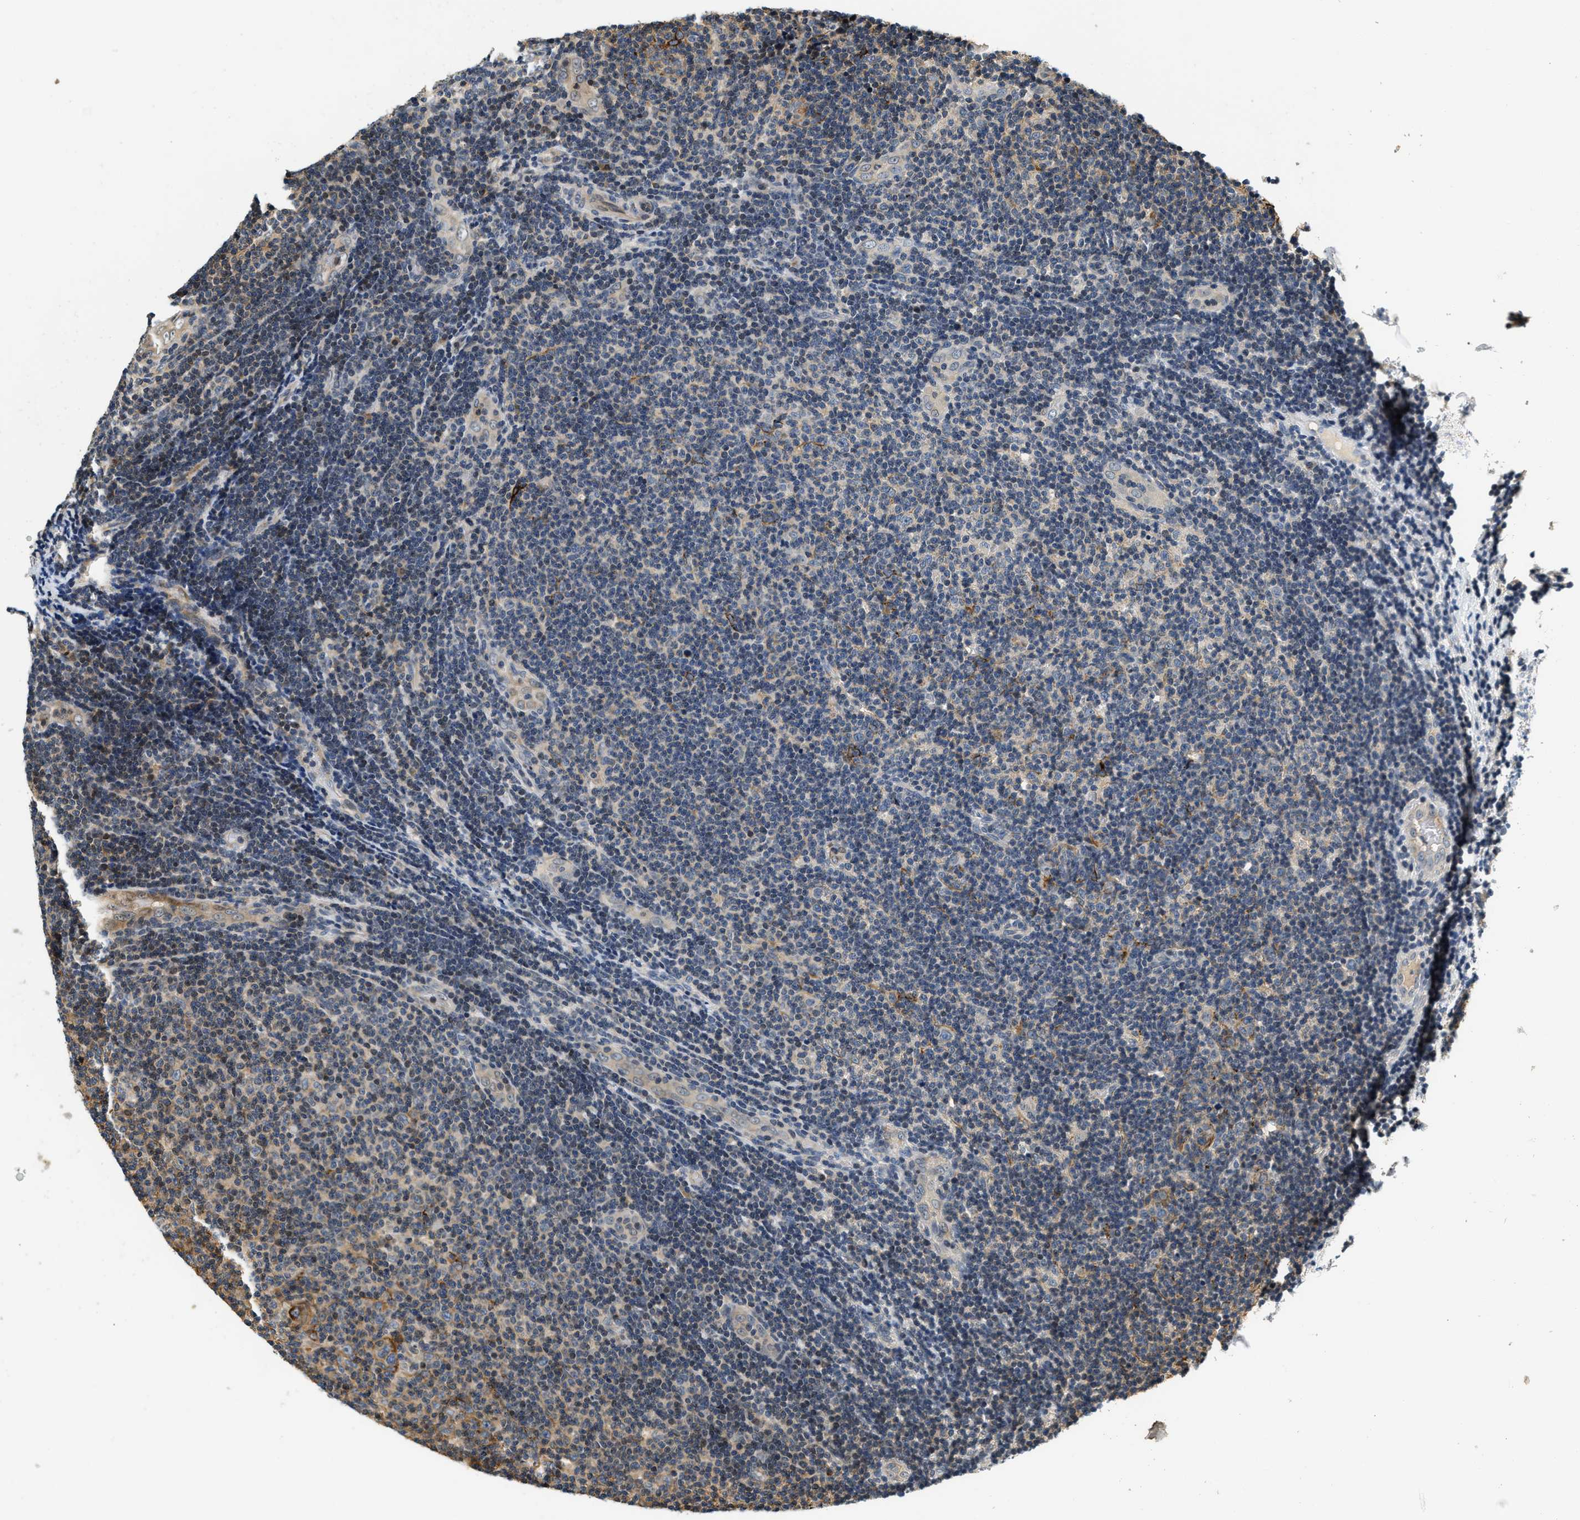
{"staining": {"intensity": "moderate", "quantity": "25%-75%", "location": "cytoplasmic/membranous,nuclear"}, "tissue": "lymphoma", "cell_type": "Tumor cells", "image_type": "cancer", "snomed": [{"axis": "morphology", "description": "Malignant lymphoma, non-Hodgkin's type, Low grade"}, {"axis": "topography", "description": "Lymph node"}], "caption": "Low-grade malignant lymphoma, non-Hodgkin's type tissue displays moderate cytoplasmic/membranous and nuclear staining in about 25%-75% of tumor cells", "gene": "EXTL2", "patient": {"sex": "male", "age": 83}}